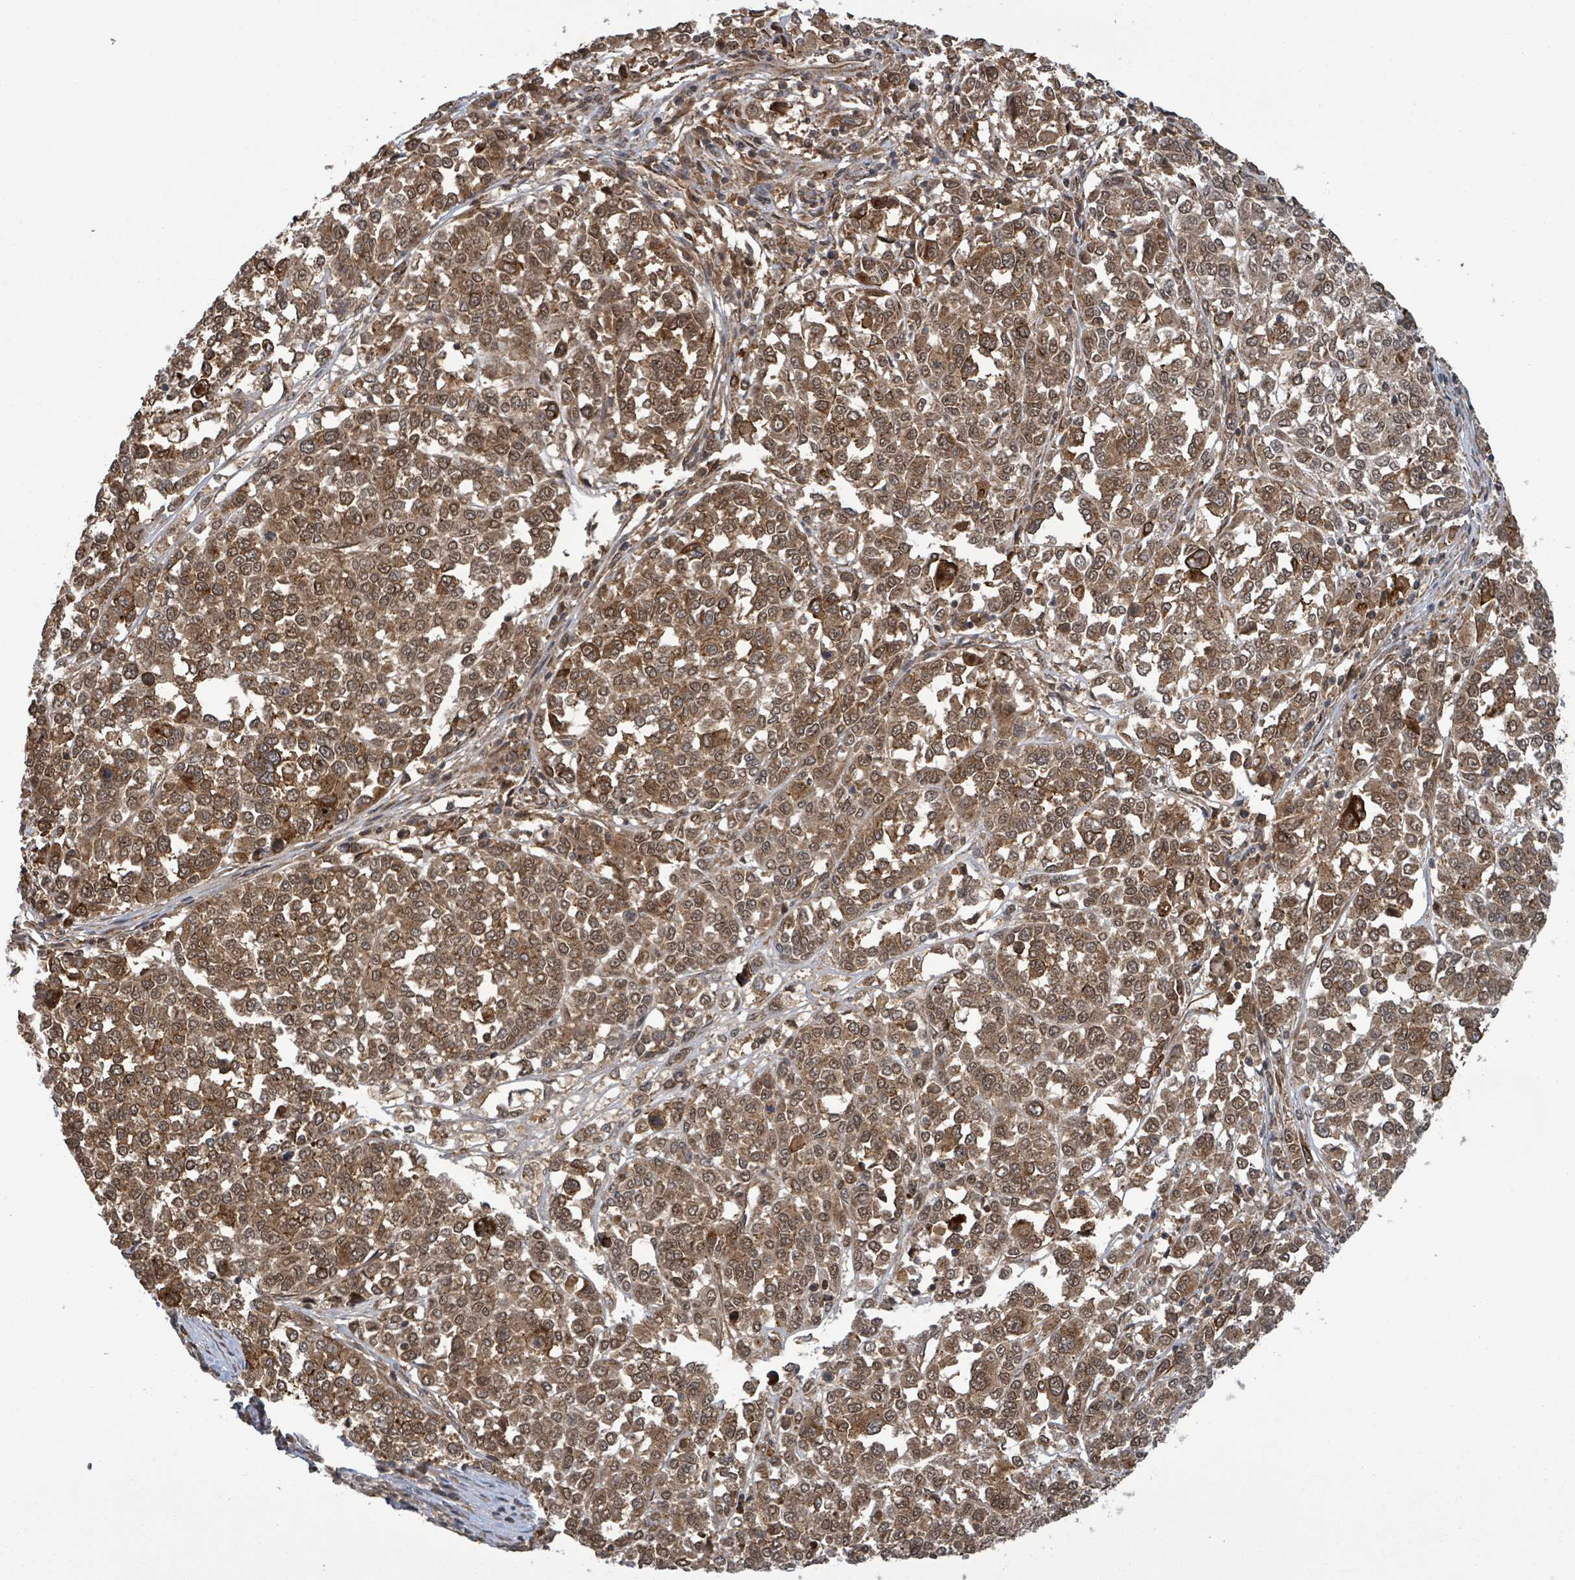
{"staining": {"intensity": "moderate", "quantity": ">75%", "location": "cytoplasmic/membranous,nuclear"}, "tissue": "melanoma", "cell_type": "Tumor cells", "image_type": "cancer", "snomed": [{"axis": "morphology", "description": "Malignant melanoma, Metastatic site"}, {"axis": "topography", "description": "Lymph node"}], "caption": "The image demonstrates immunohistochemical staining of malignant melanoma (metastatic site). There is moderate cytoplasmic/membranous and nuclear expression is seen in about >75% of tumor cells. Using DAB (3,3'-diaminobenzidine) (brown) and hematoxylin (blue) stains, captured at high magnification using brightfield microscopy.", "gene": "KLC1", "patient": {"sex": "male", "age": 44}}